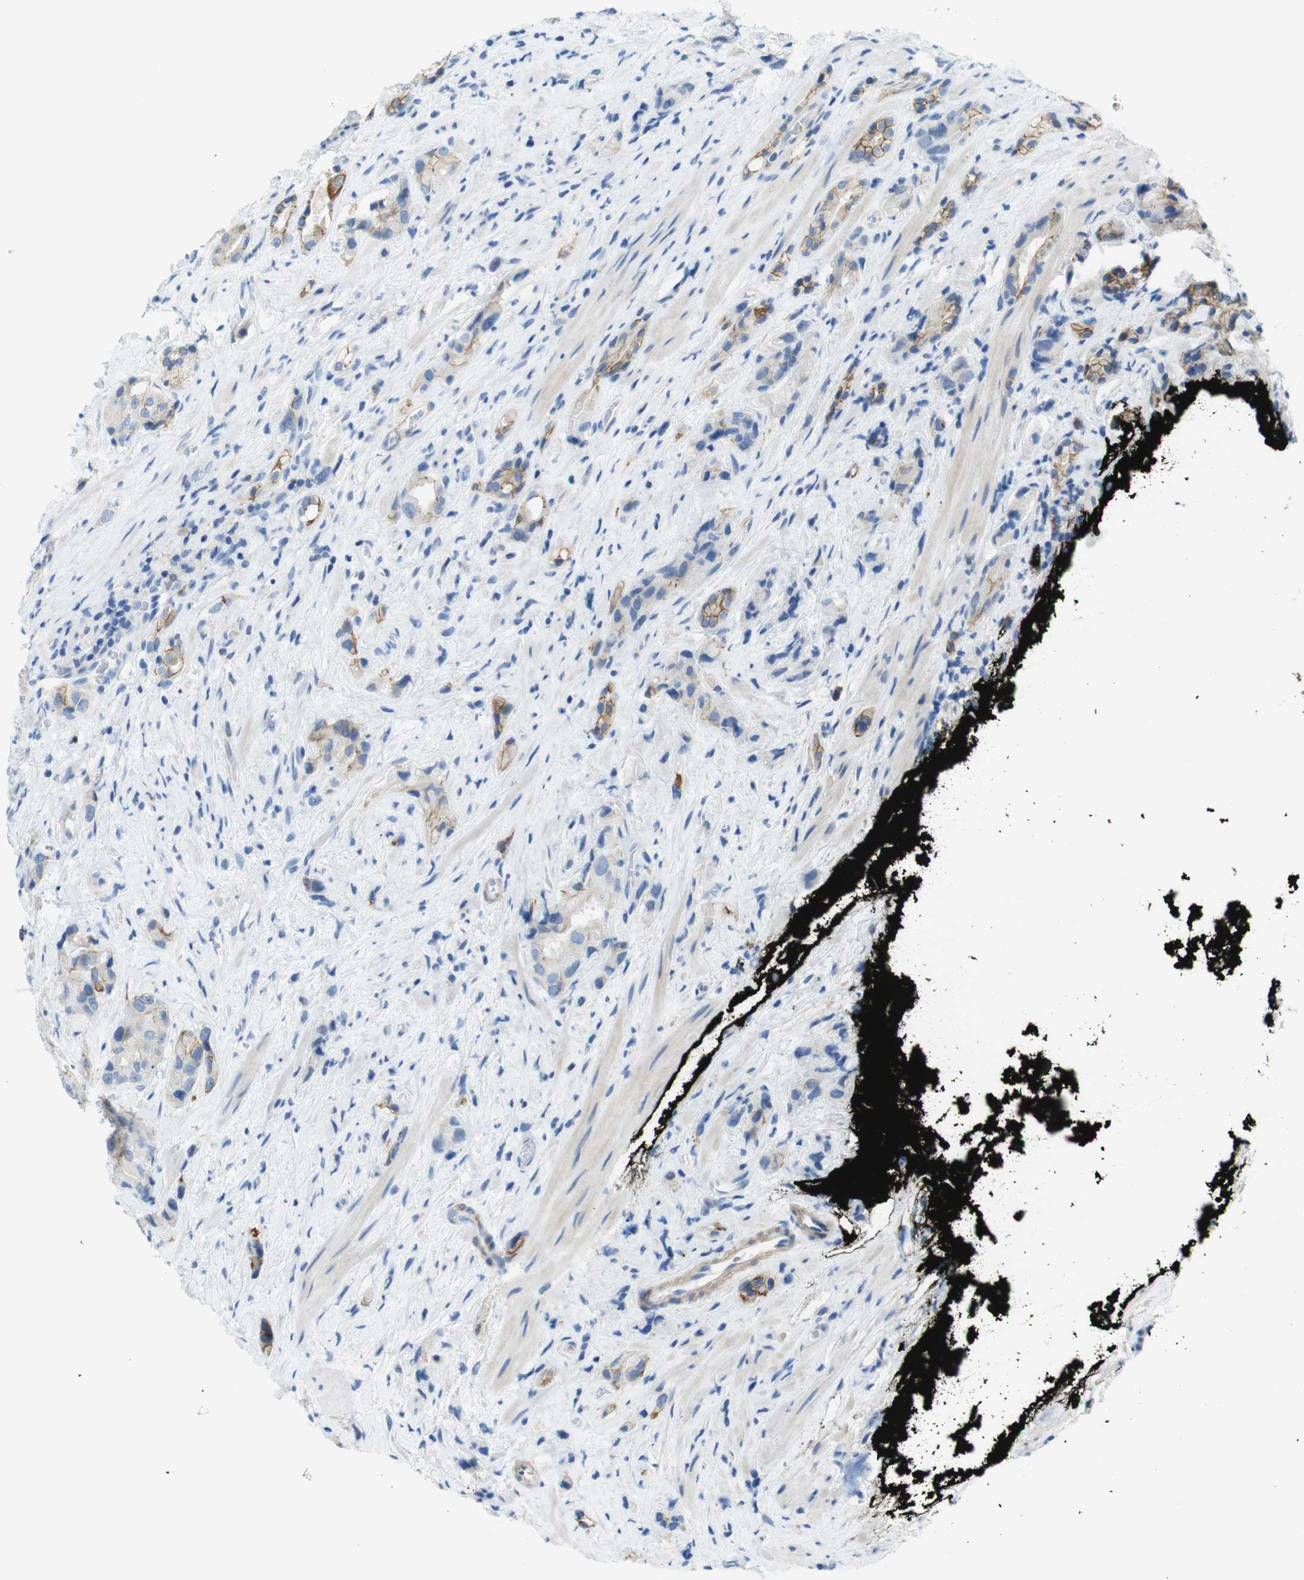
{"staining": {"intensity": "moderate", "quantity": "25%-75%", "location": "cytoplasmic/membranous"}, "tissue": "prostate cancer", "cell_type": "Tumor cells", "image_type": "cancer", "snomed": [{"axis": "morphology", "description": "Adenocarcinoma, High grade"}, {"axis": "topography", "description": "Prostate"}], "caption": "Prostate adenocarcinoma (high-grade) stained for a protein (brown) shows moderate cytoplasmic/membranous positive staining in about 25%-75% of tumor cells.", "gene": "CLMN", "patient": {"sex": "male", "age": 71}}